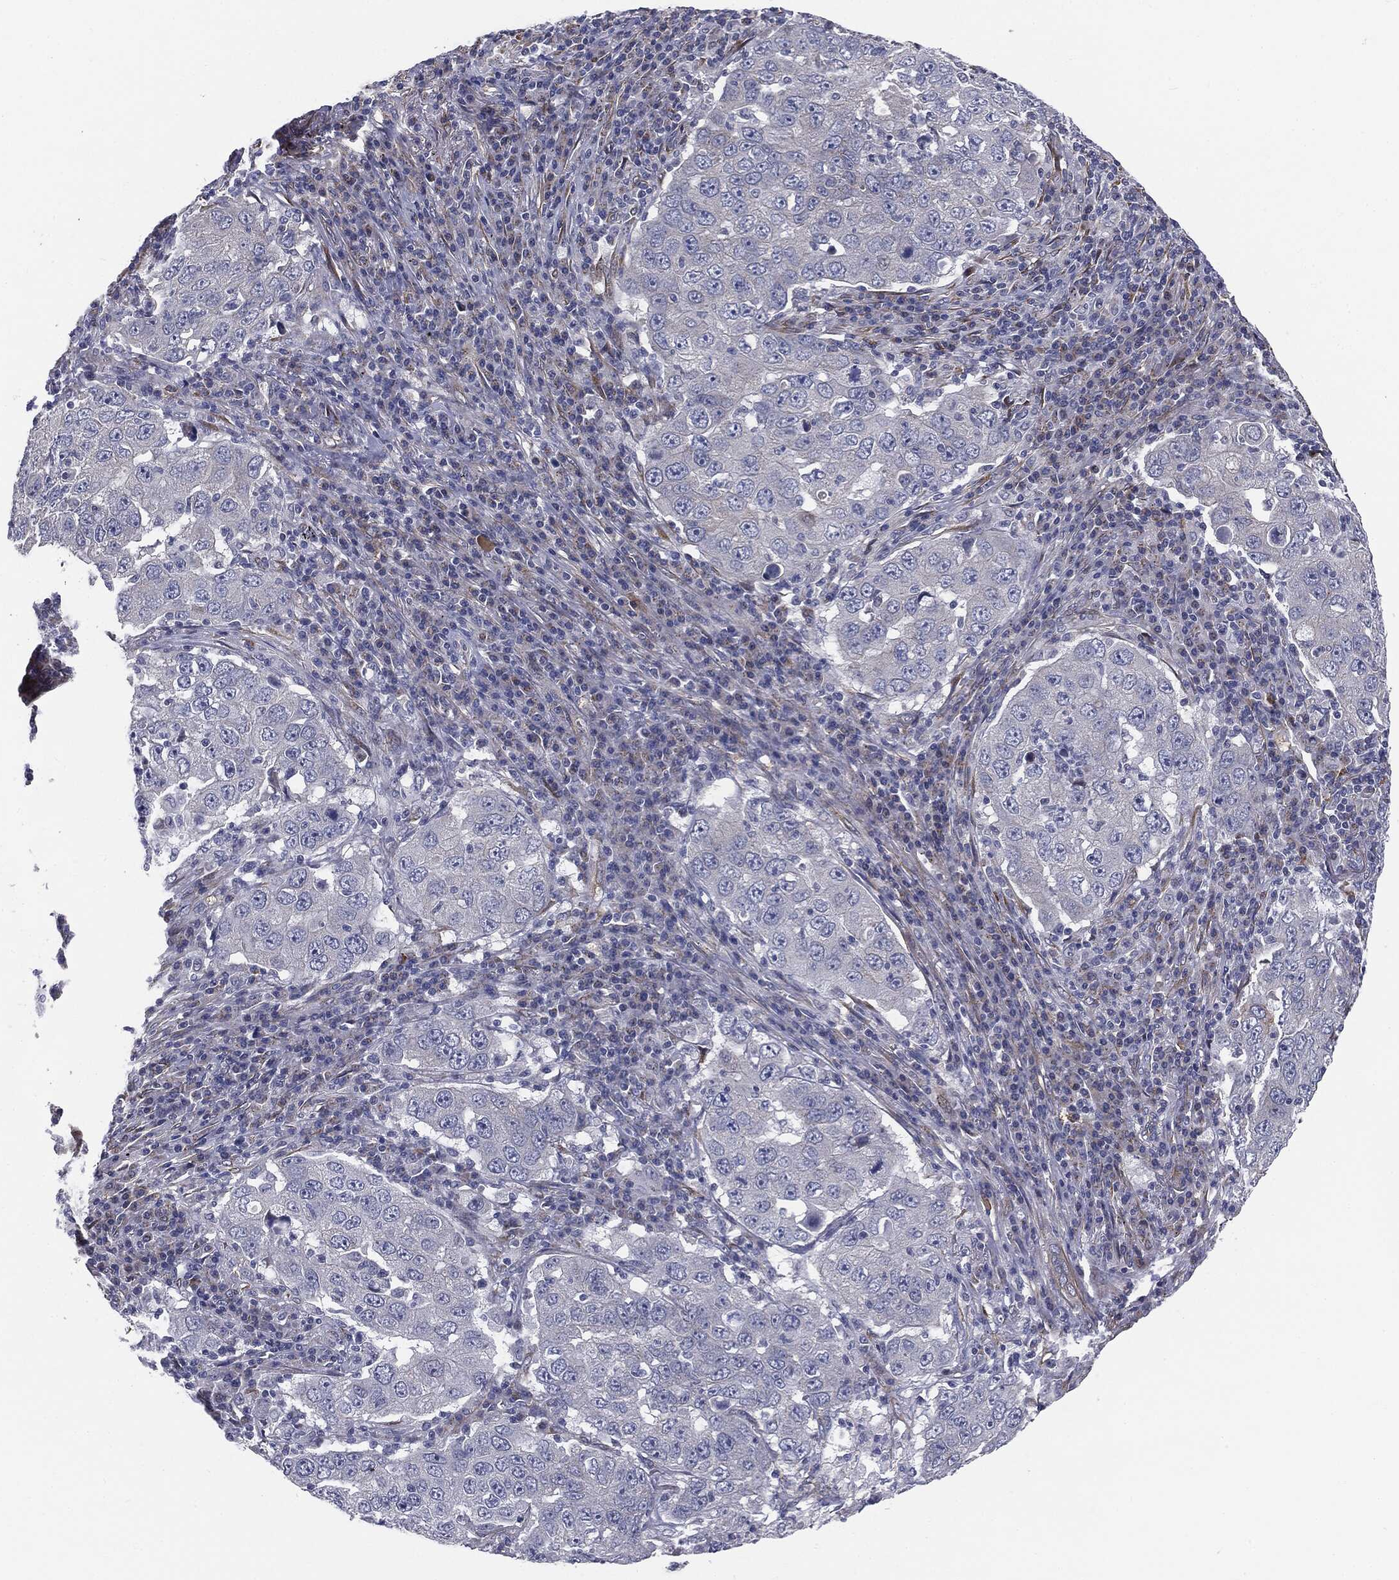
{"staining": {"intensity": "negative", "quantity": "none", "location": "none"}, "tissue": "lung cancer", "cell_type": "Tumor cells", "image_type": "cancer", "snomed": [{"axis": "morphology", "description": "Adenocarcinoma, NOS"}, {"axis": "topography", "description": "Lung"}], "caption": "High magnification brightfield microscopy of lung cancer stained with DAB (3,3'-diaminobenzidine) (brown) and counterstained with hematoxylin (blue): tumor cells show no significant staining.", "gene": "KRT5", "patient": {"sex": "male", "age": 73}}